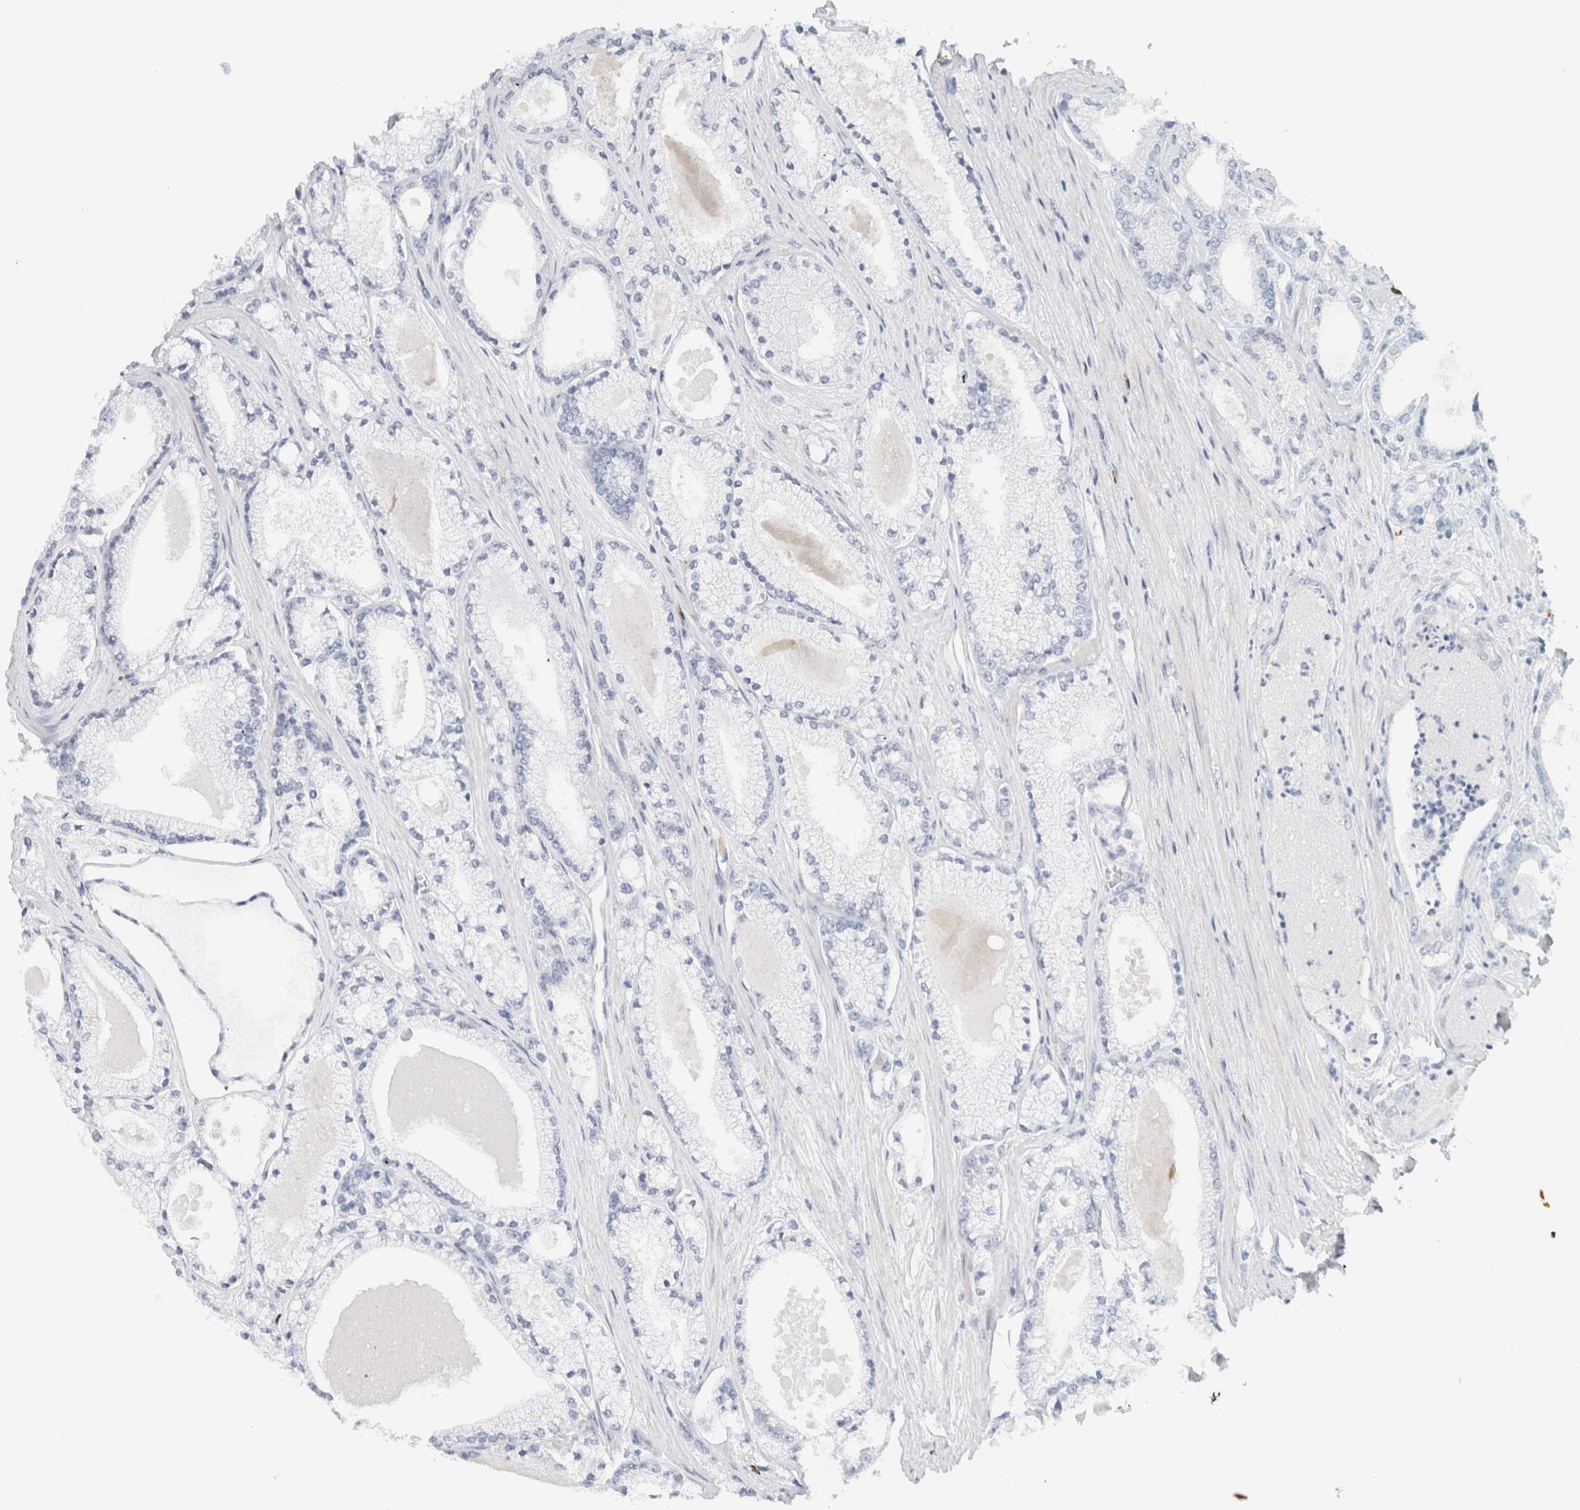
{"staining": {"intensity": "negative", "quantity": "none", "location": "none"}, "tissue": "prostate cancer", "cell_type": "Tumor cells", "image_type": "cancer", "snomed": [{"axis": "morphology", "description": "Adenocarcinoma, High grade"}, {"axis": "topography", "description": "Prostate"}], "caption": "IHC micrograph of neoplastic tissue: prostate cancer (high-grade adenocarcinoma) stained with DAB (3,3'-diaminobenzidine) displays no significant protein positivity in tumor cells.", "gene": "ARHGAP27", "patient": {"sex": "male", "age": 71}}